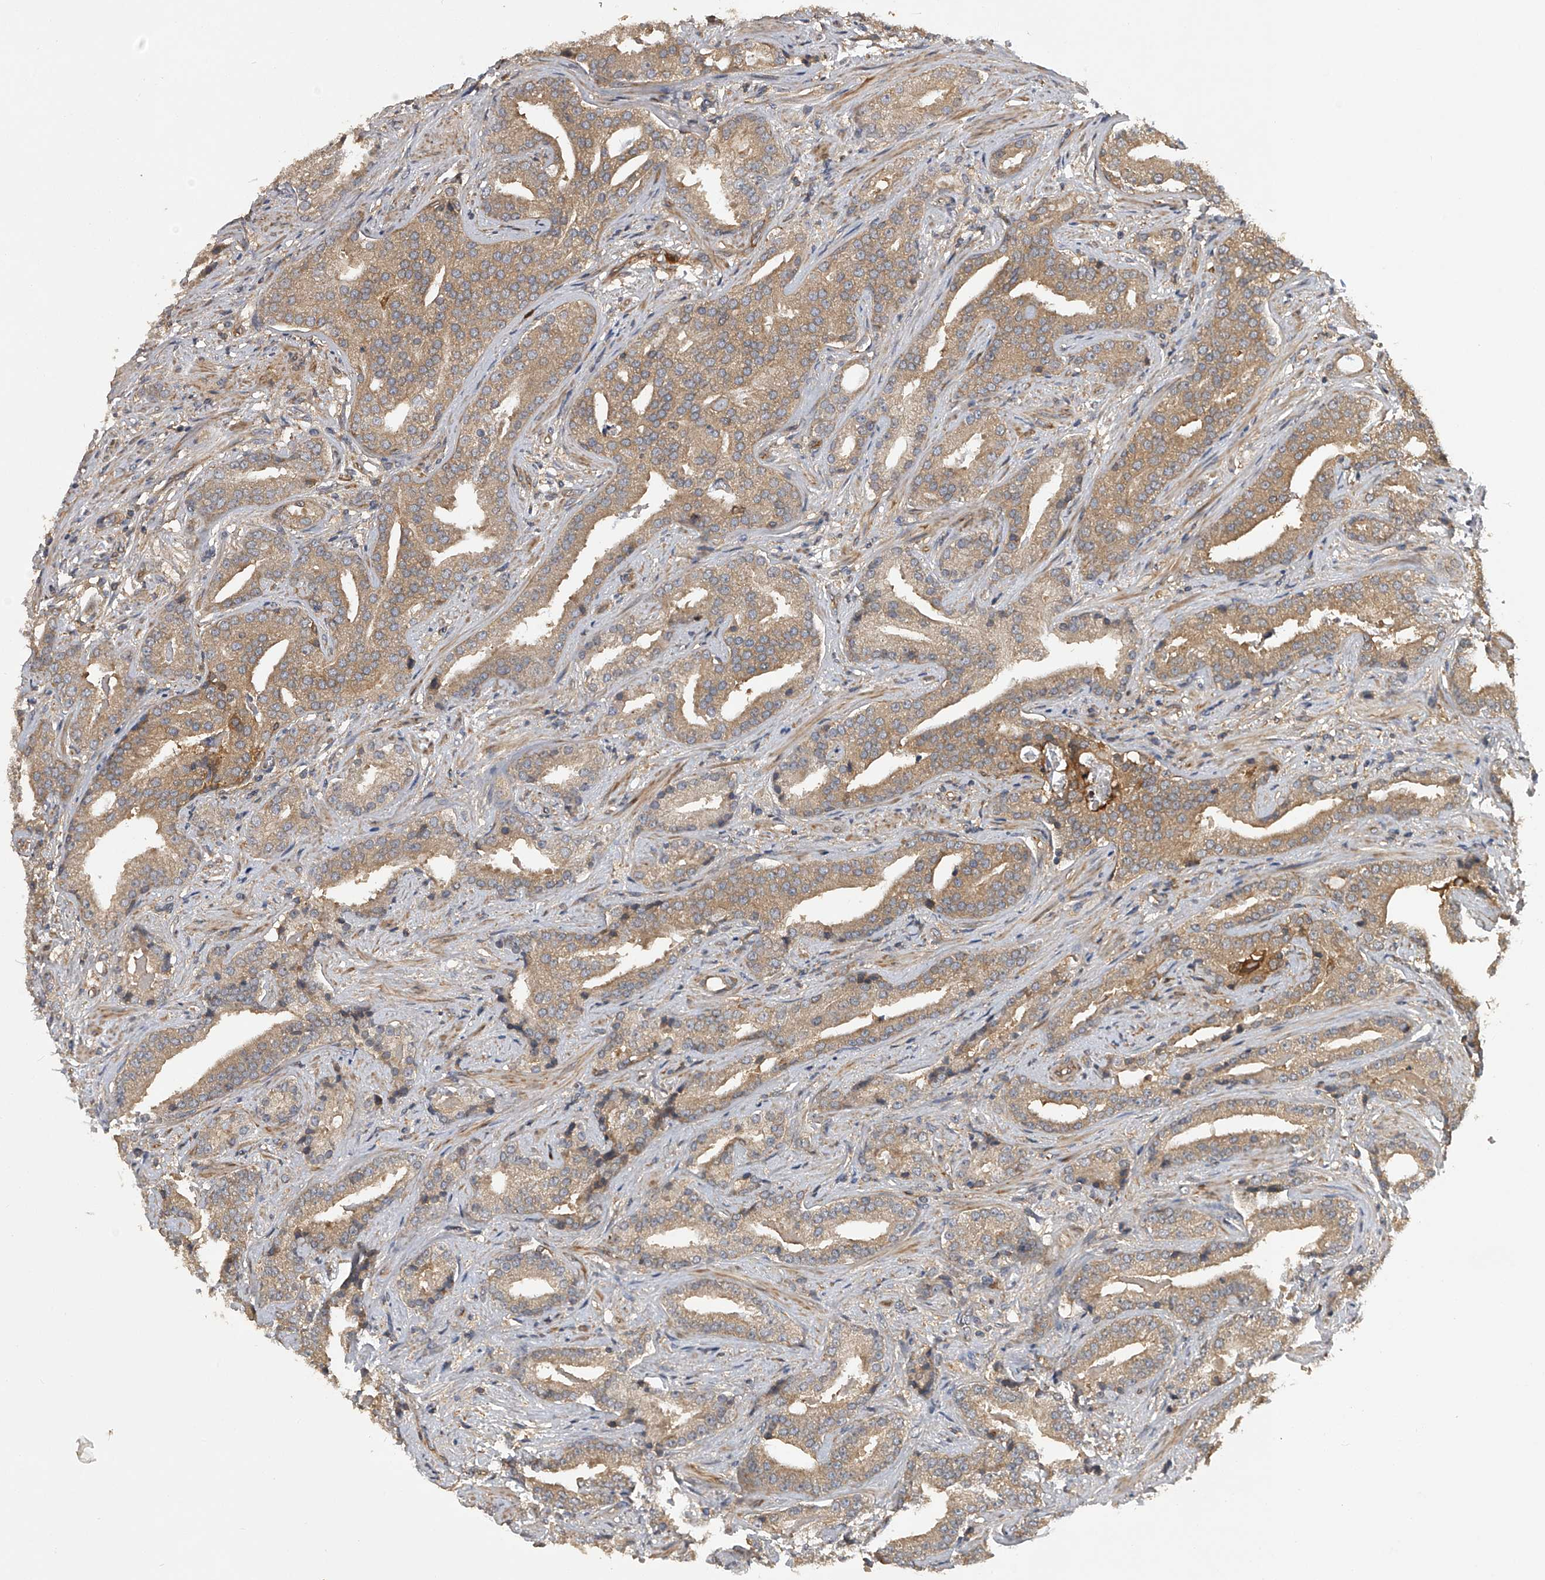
{"staining": {"intensity": "moderate", "quantity": ">75%", "location": "cytoplasmic/membranous"}, "tissue": "prostate cancer", "cell_type": "Tumor cells", "image_type": "cancer", "snomed": [{"axis": "morphology", "description": "Adenocarcinoma, Low grade"}, {"axis": "topography", "description": "Prostate"}], "caption": "Protein analysis of low-grade adenocarcinoma (prostate) tissue exhibits moderate cytoplasmic/membranous positivity in approximately >75% of tumor cells. (DAB (3,3'-diaminobenzidine) IHC, brown staining for protein, blue staining for nuclei).", "gene": "PTPRA", "patient": {"sex": "male", "age": 67}}